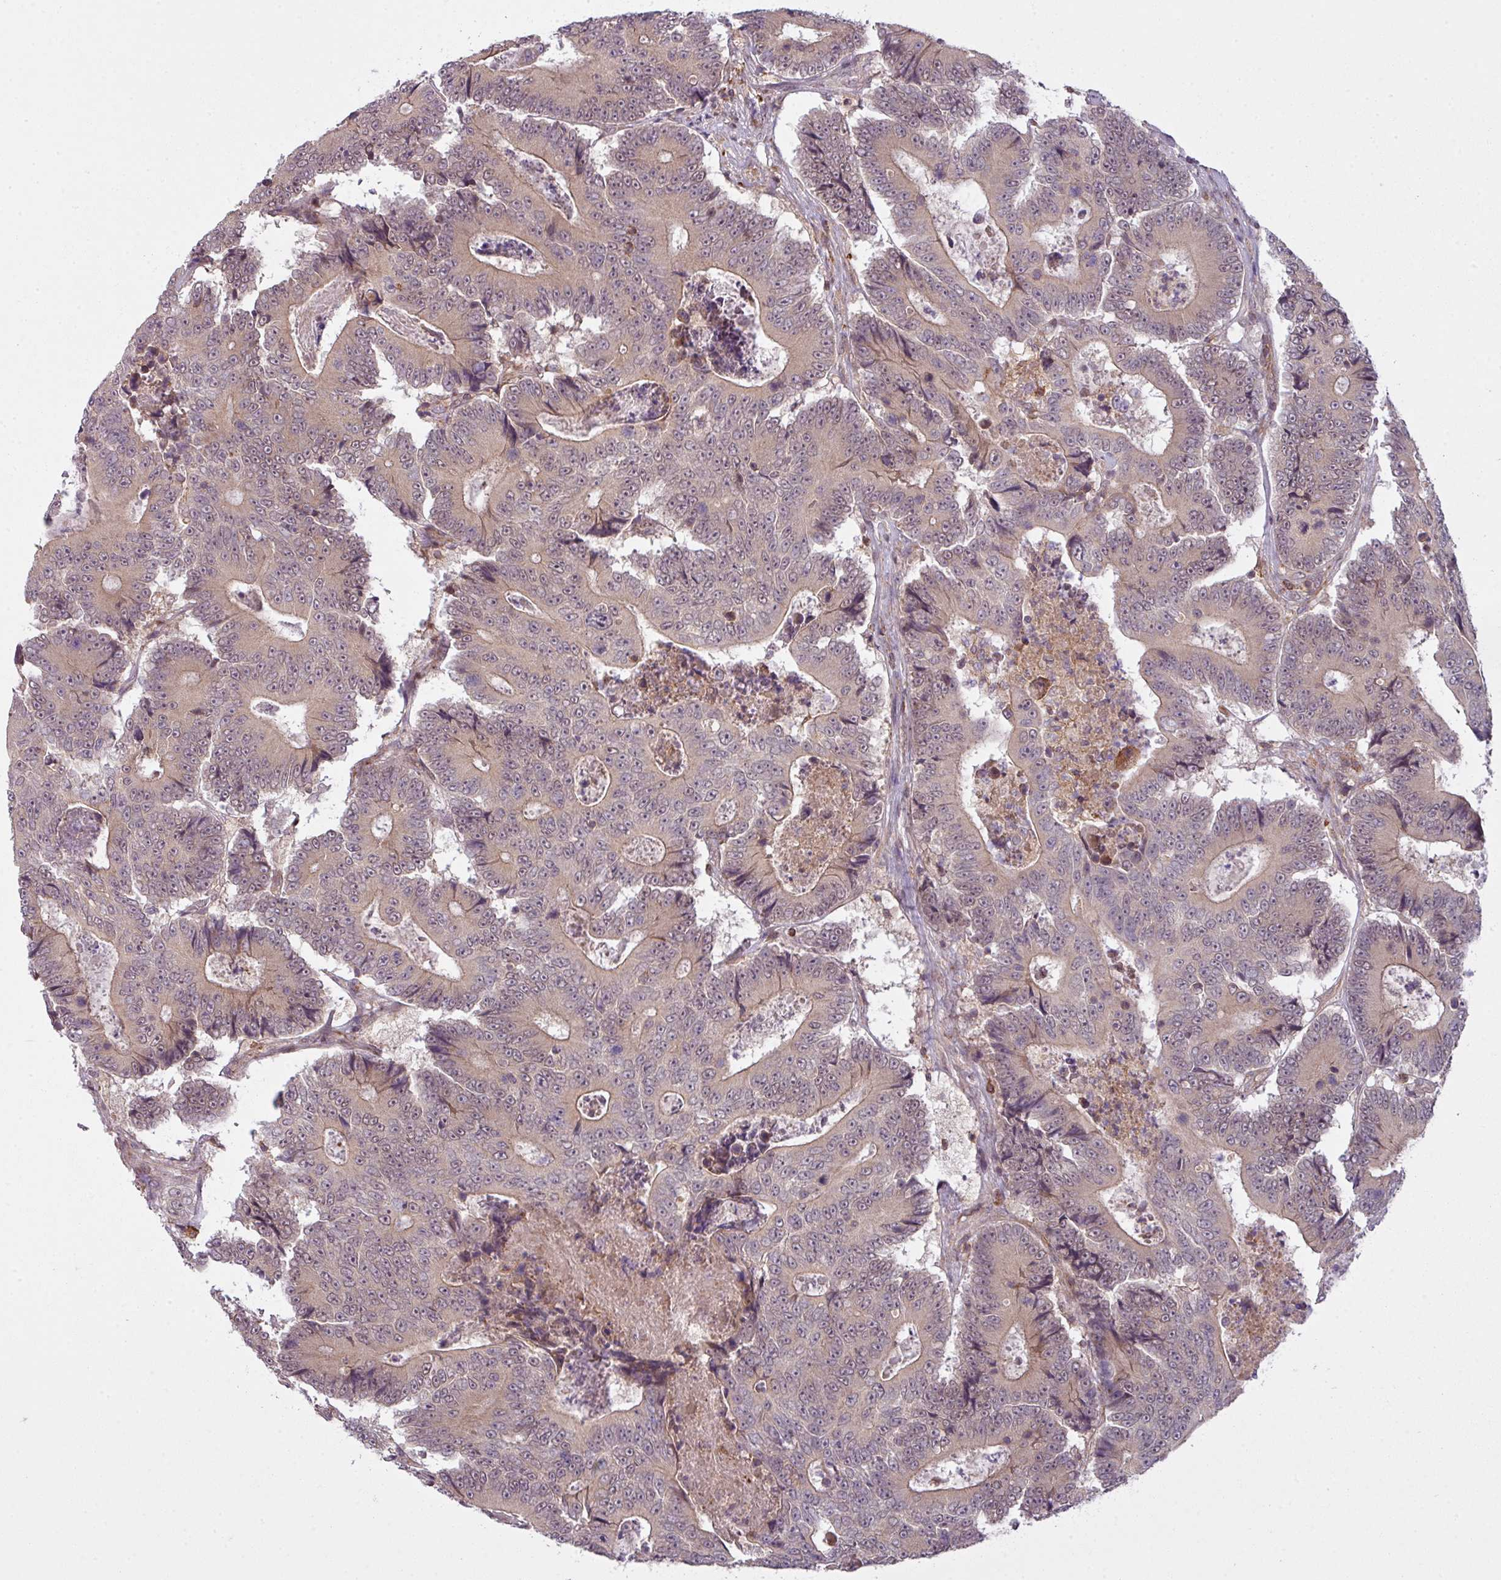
{"staining": {"intensity": "weak", "quantity": ">75%", "location": "cytoplasmic/membranous"}, "tissue": "colorectal cancer", "cell_type": "Tumor cells", "image_type": "cancer", "snomed": [{"axis": "morphology", "description": "Adenocarcinoma, NOS"}, {"axis": "topography", "description": "Colon"}], "caption": "Immunohistochemistry (IHC) histopathology image of neoplastic tissue: adenocarcinoma (colorectal) stained using immunohistochemistry (IHC) reveals low levels of weak protein expression localized specifically in the cytoplasmic/membranous of tumor cells, appearing as a cytoplasmic/membranous brown color.", "gene": "ZC2HC1C", "patient": {"sex": "male", "age": 83}}